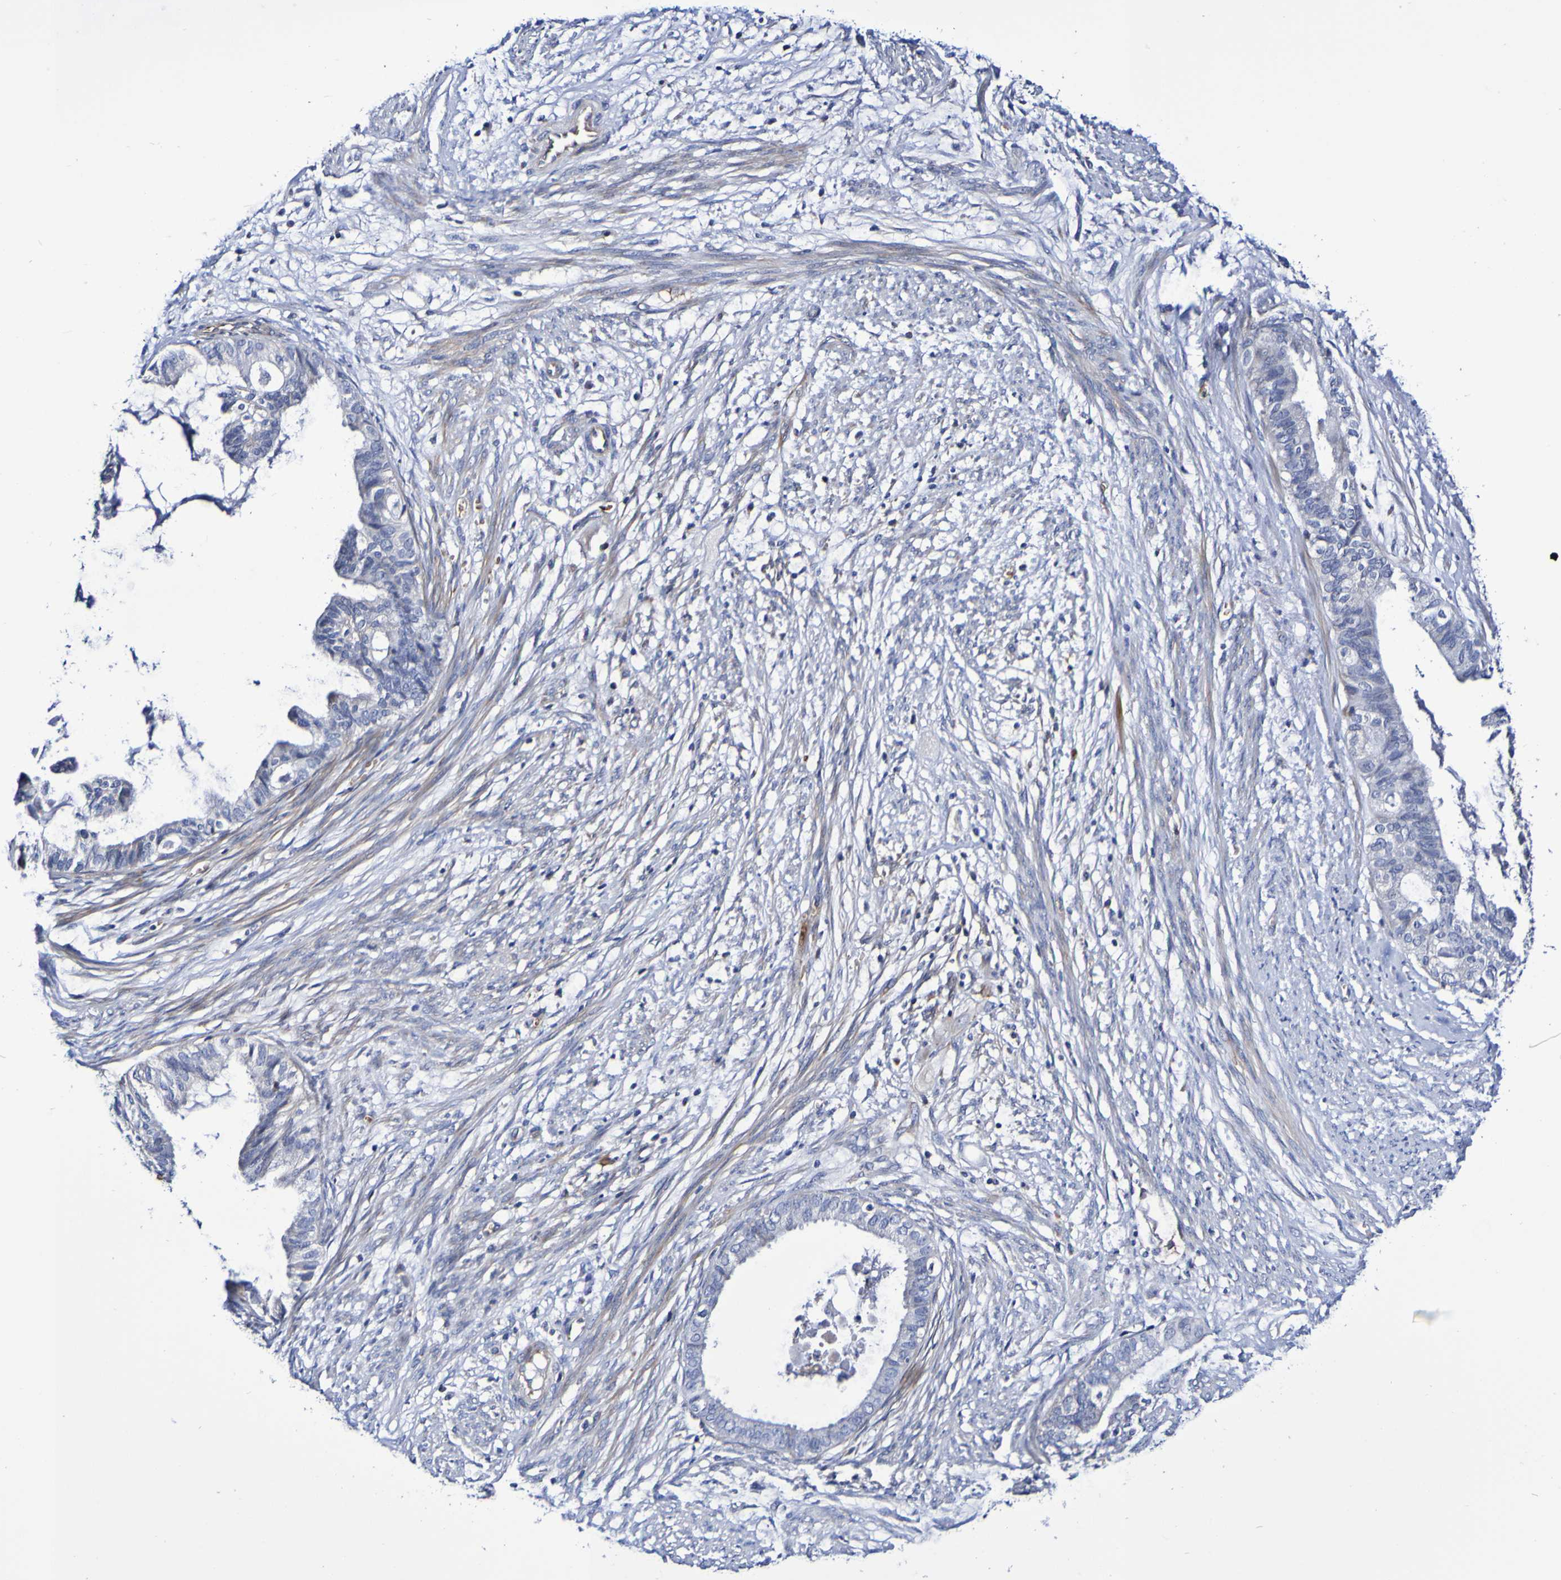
{"staining": {"intensity": "negative", "quantity": "none", "location": "none"}, "tissue": "cervical cancer", "cell_type": "Tumor cells", "image_type": "cancer", "snomed": [{"axis": "morphology", "description": "Normal tissue, NOS"}, {"axis": "morphology", "description": "Adenocarcinoma, NOS"}, {"axis": "topography", "description": "Cervix"}, {"axis": "topography", "description": "Endometrium"}], "caption": "This is an immunohistochemistry histopathology image of adenocarcinoma (cervical). There is no positivity in tumor cells.", "gene": "WNT4", "patient": {"sex": "female", "age": 86}}